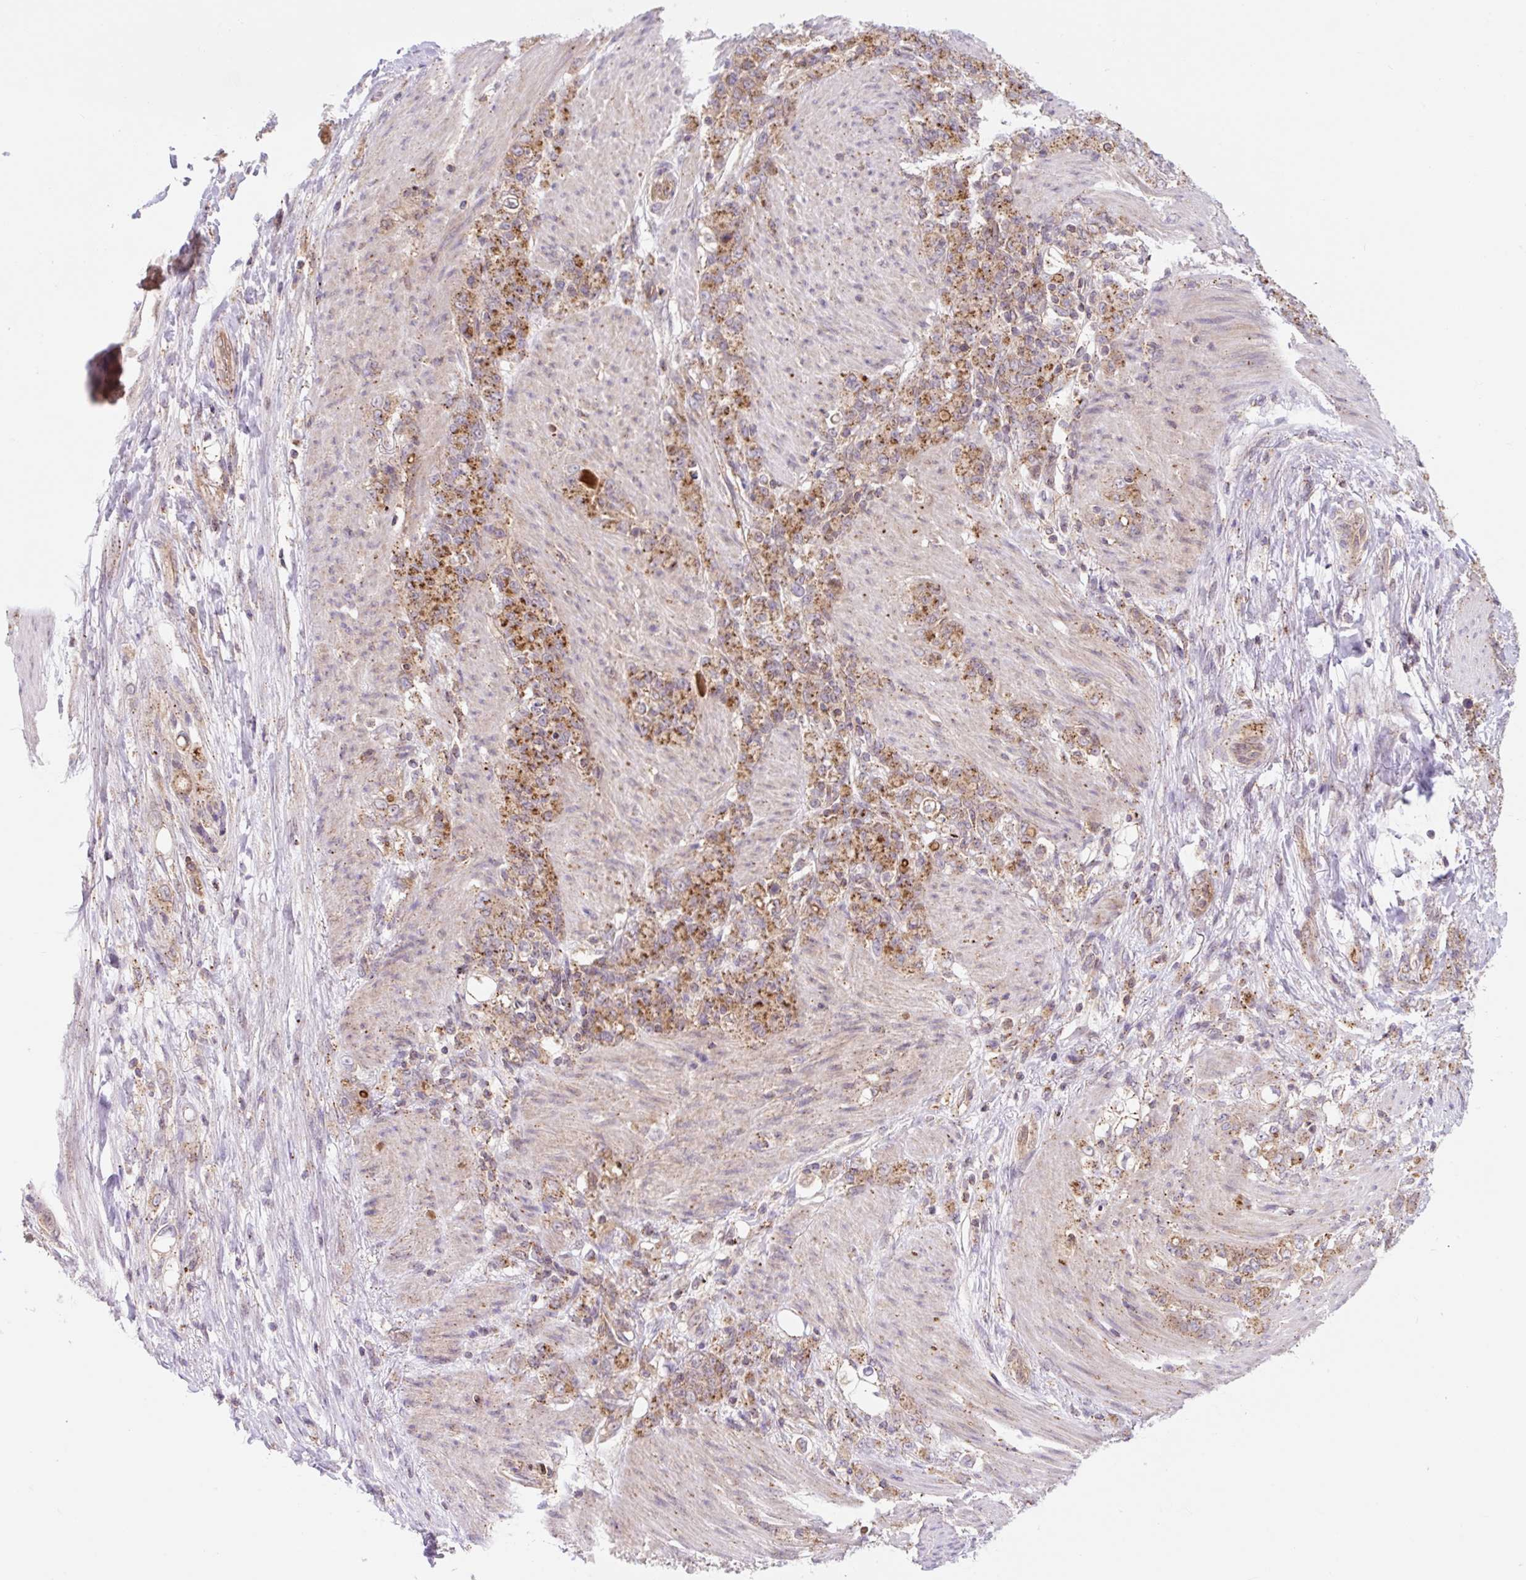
{"staining": {"intensity": "moderate", "quantity": ">75%", "location": "cytoplasmic/membranous"}, "tissue": "stomach cancer", "cell_type": "Tumor cells", "image_type": "cancer", "snomed": [{"axis": "morphology", "description": "Adenocarcinoma, NOS"}, {"axis": "topography", "description": "Stomach"}], "caption": "About >75% of tumor cells in stomach cancer reveal moderate cytoplasmic/membranous protein expression as visualized by brown immunohistochemical staining.", "gene": "VPS4A", "patient": {"sex": "female", "age": 79}}